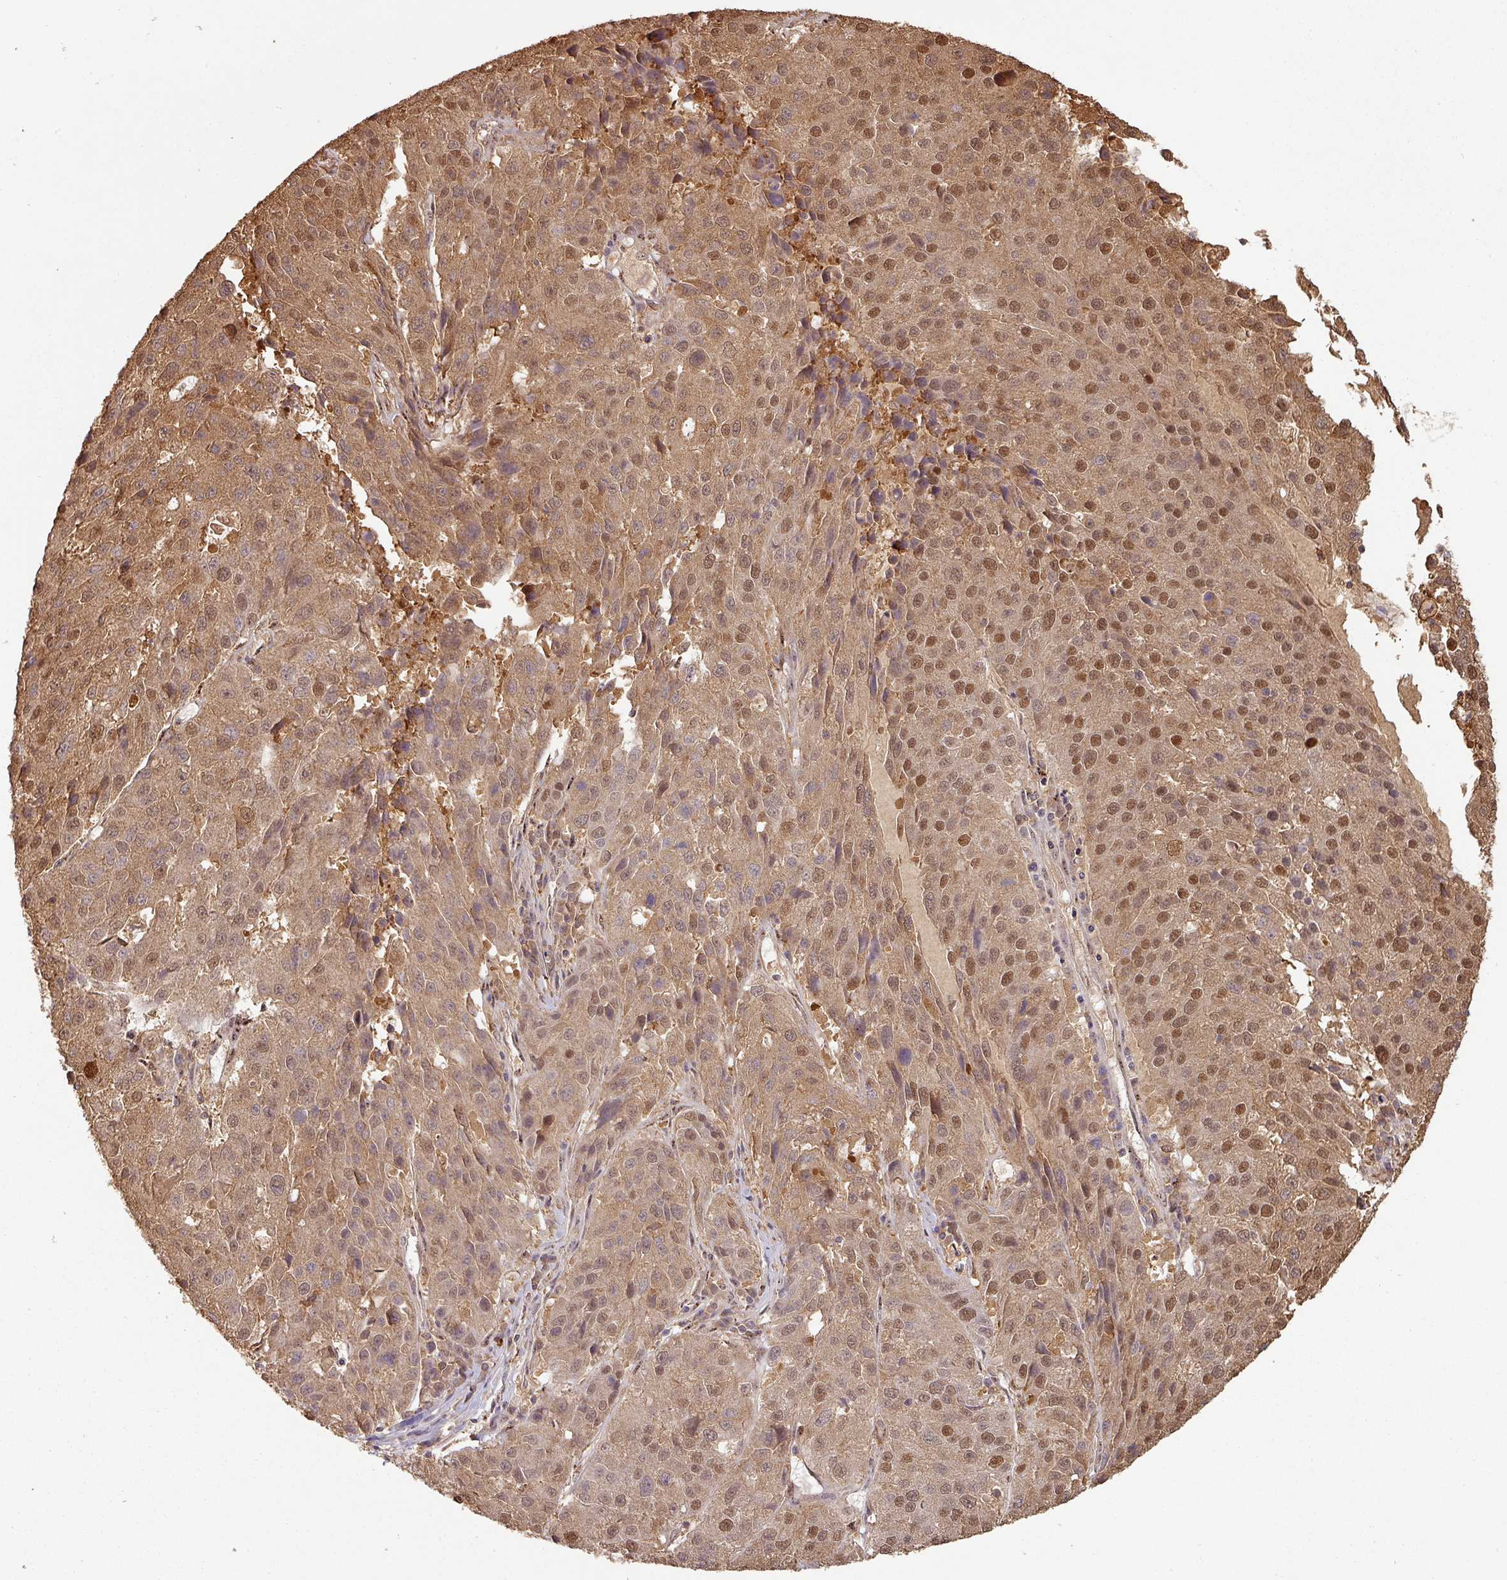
{"staining": {"intensity": "moderate", "quantity": "25%-75%", "location": "cytoplasmic/membranous,nuclear"}, "tissue": "stomach cancer", "cell_type": "Tumor cells", "image_type": "cancer", "snomed": [{"axis": "morphology", "description": "Adenocarcinoma, NOS"}, {"axis": "topography", "description": "Stomach"}], "caption": "Tumor cells reveal medium levels of moderate cytoplasmic/membranous and nuclear positivity in approximately 25%-75% of cells in human stomach cancer.", "gene": "ZNF322", "patient": {"sex": "male", "age": 71}}